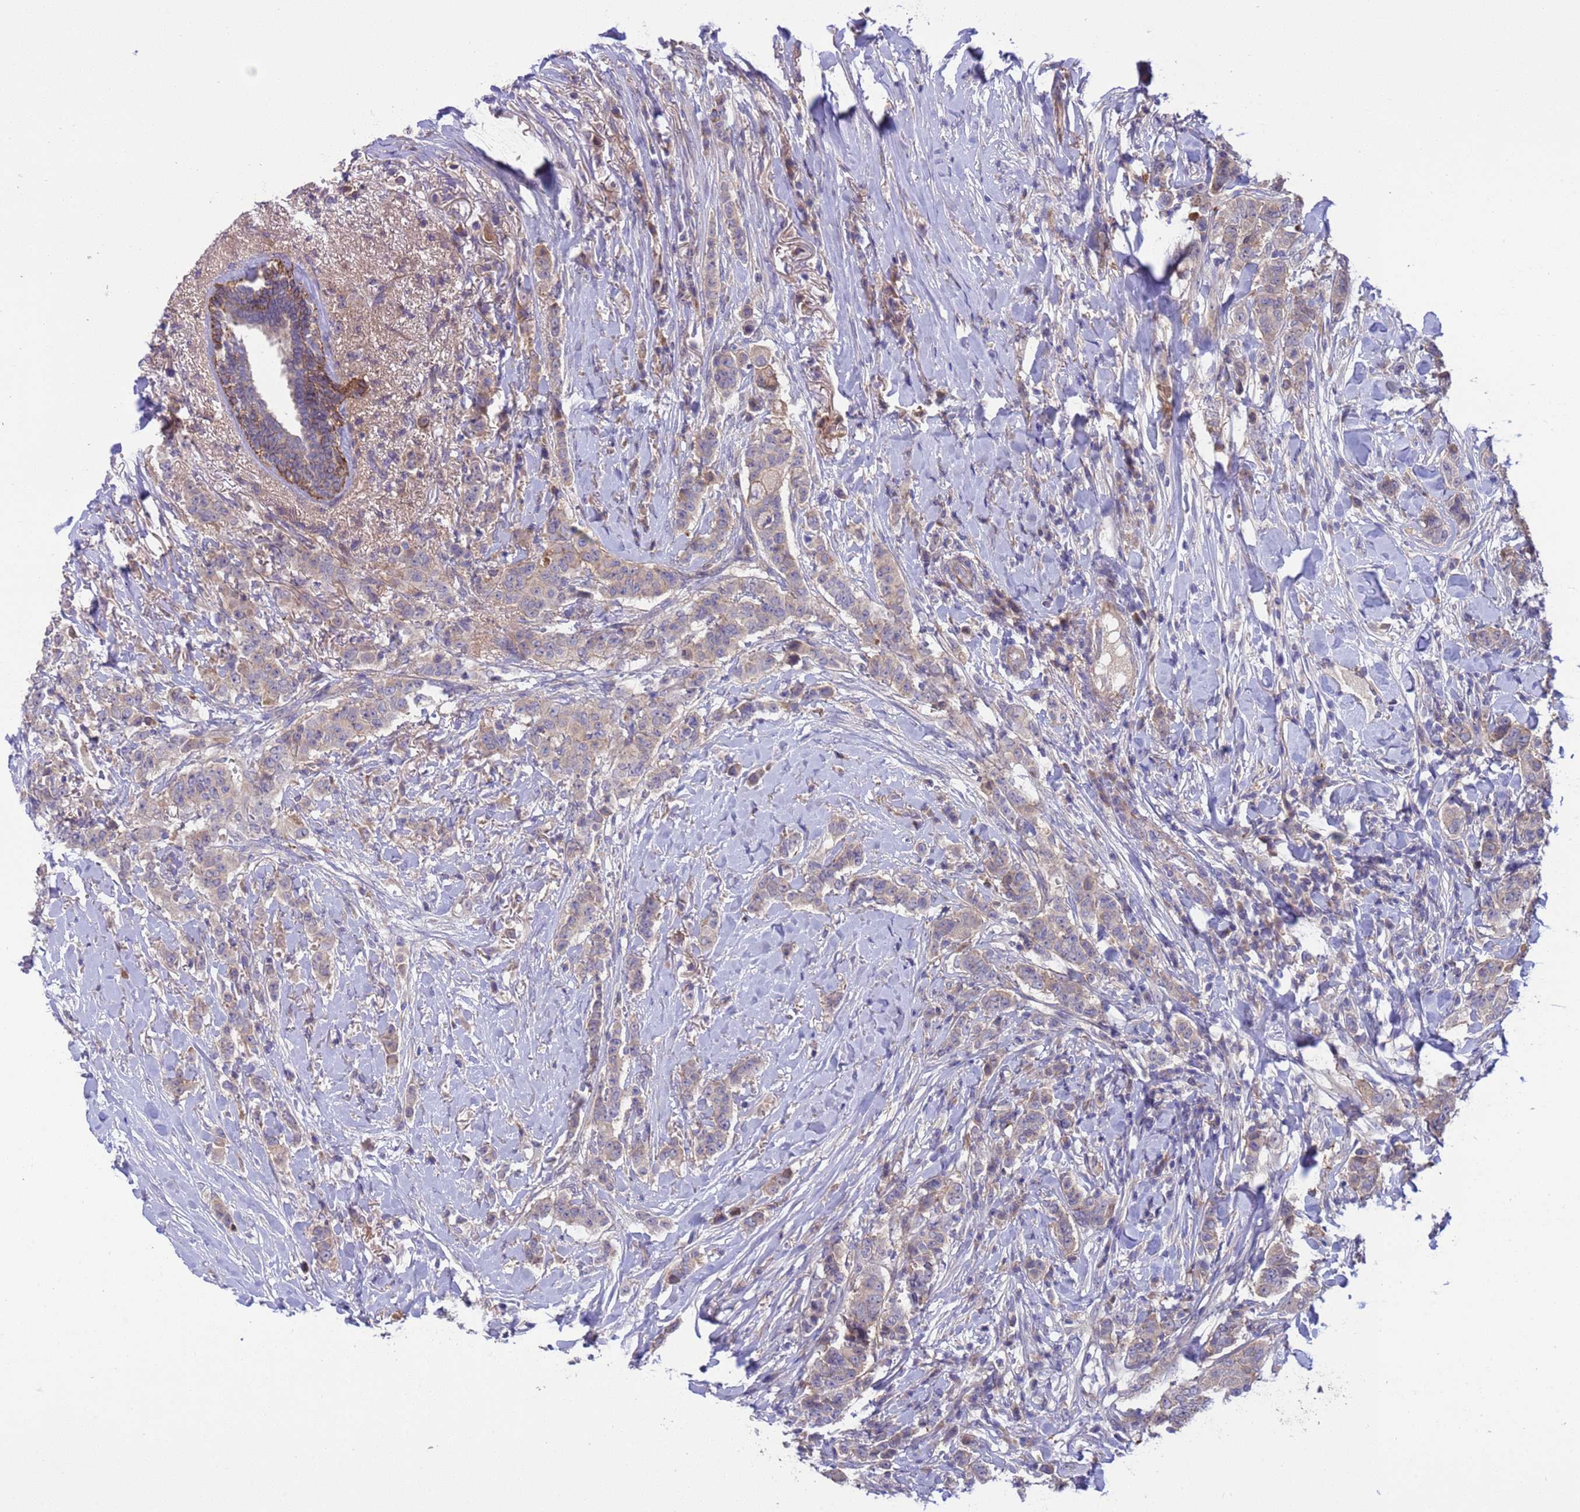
{"staining": {"intensity": "weak", "quantity": "<25%", "location": "cytoplasmic/membranous"}, "tissue": "breast cancer", "cell_type": "Tumor cells", "image_type": "cancer", "snomed": [{"axis": "morphology", "description": "Duct carcinoma"}, {"axis": "topography", "description": "Breast"}], "caption": "High magnification brightfield microscopy of invasive ductal carcinoma (breast) stained with DAB (3,3'-diaminobenzidine) (brown) and counterstained with hematoxylin (blue): tumor cells show no significant expression.", "gene": "GJA10", "patient": {"sex": "female", "age": 40}}